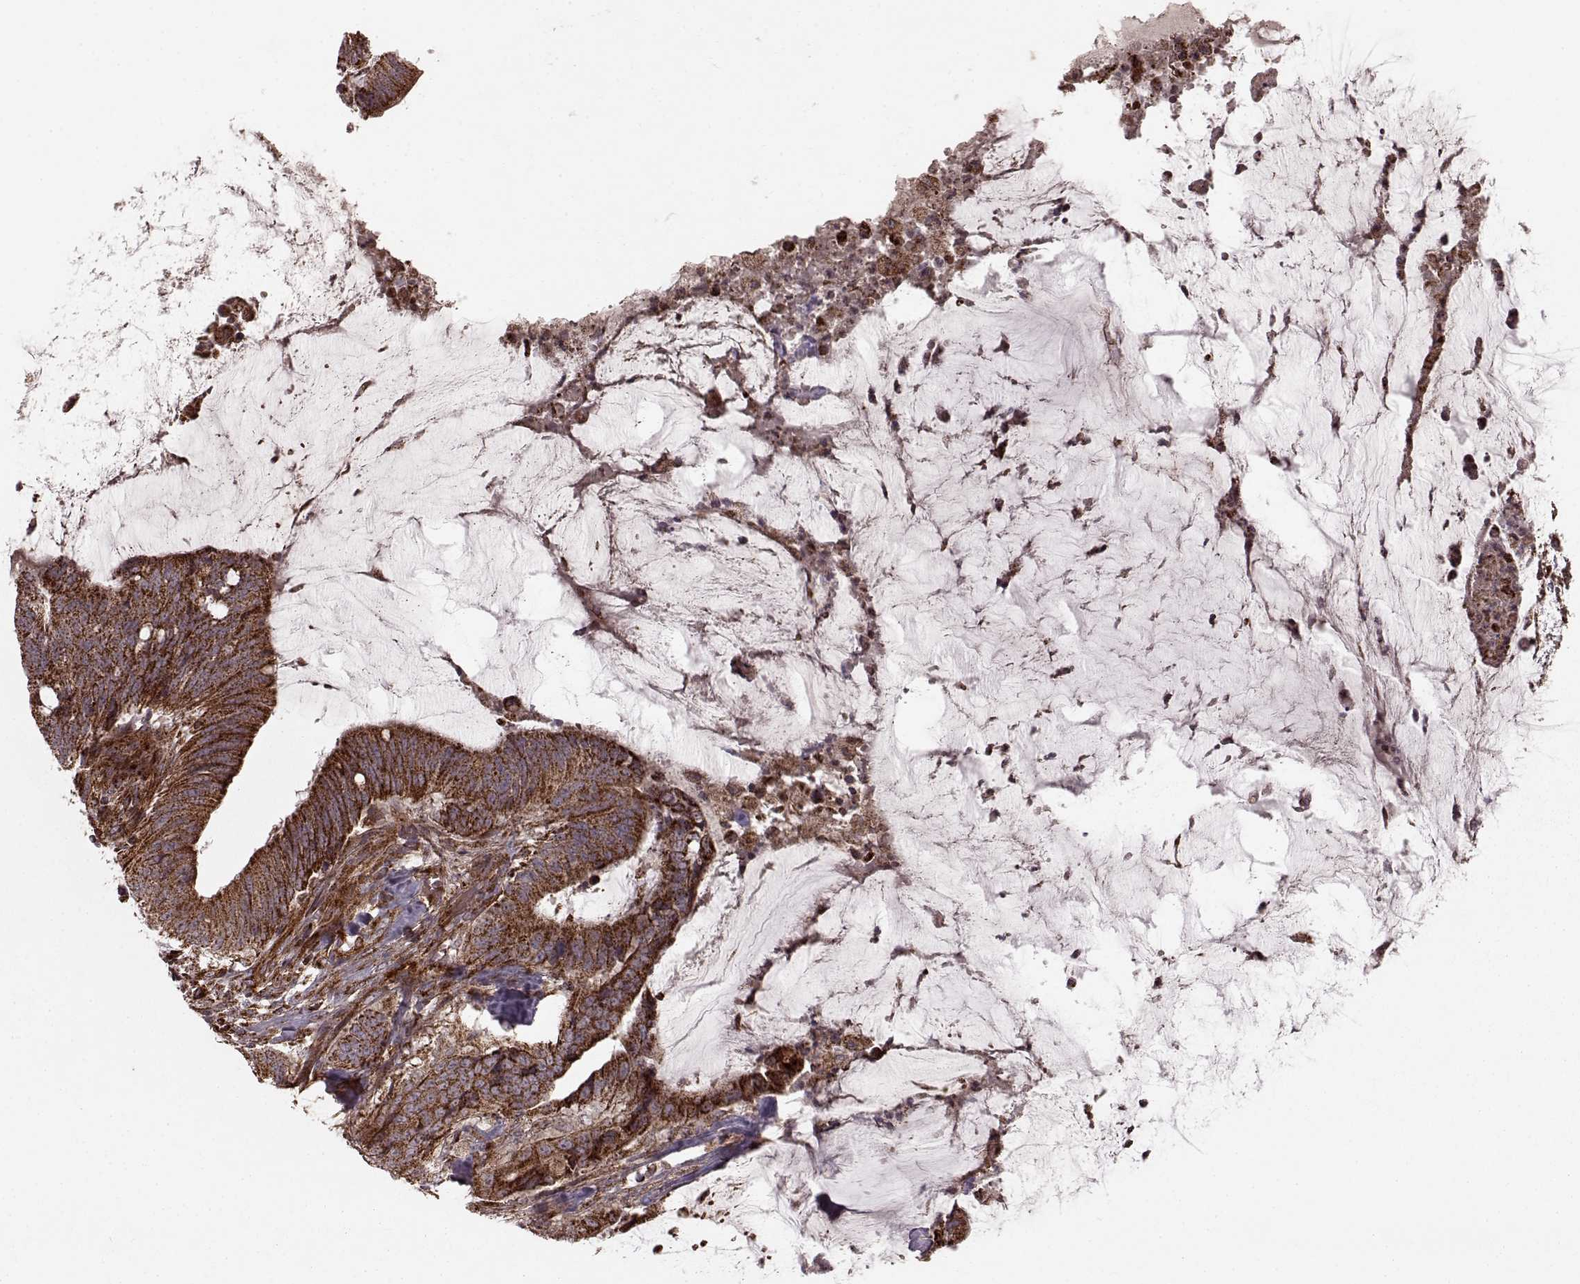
{"staining": {"intensity": "strong", "quantity": "25%-75%", "location": "cytoplasmic/membranous"}, "tissue": "colorectal cancer", "cell_type": "Tumor cells", "image_type": "cancer", "snomed": [{"axis": "morphology", "description": "Adenocarcinoma, NOS"}, {"axis": "topography", "description": "Colon"}], "caption": "This is an image of IHC staining of adenocarcinoma (colorectal), which shows strong staining in the cytoplasmic/membranous of tumor cells.", "gene": "FXN", "patient": {"sex": "female", "age": 43}}